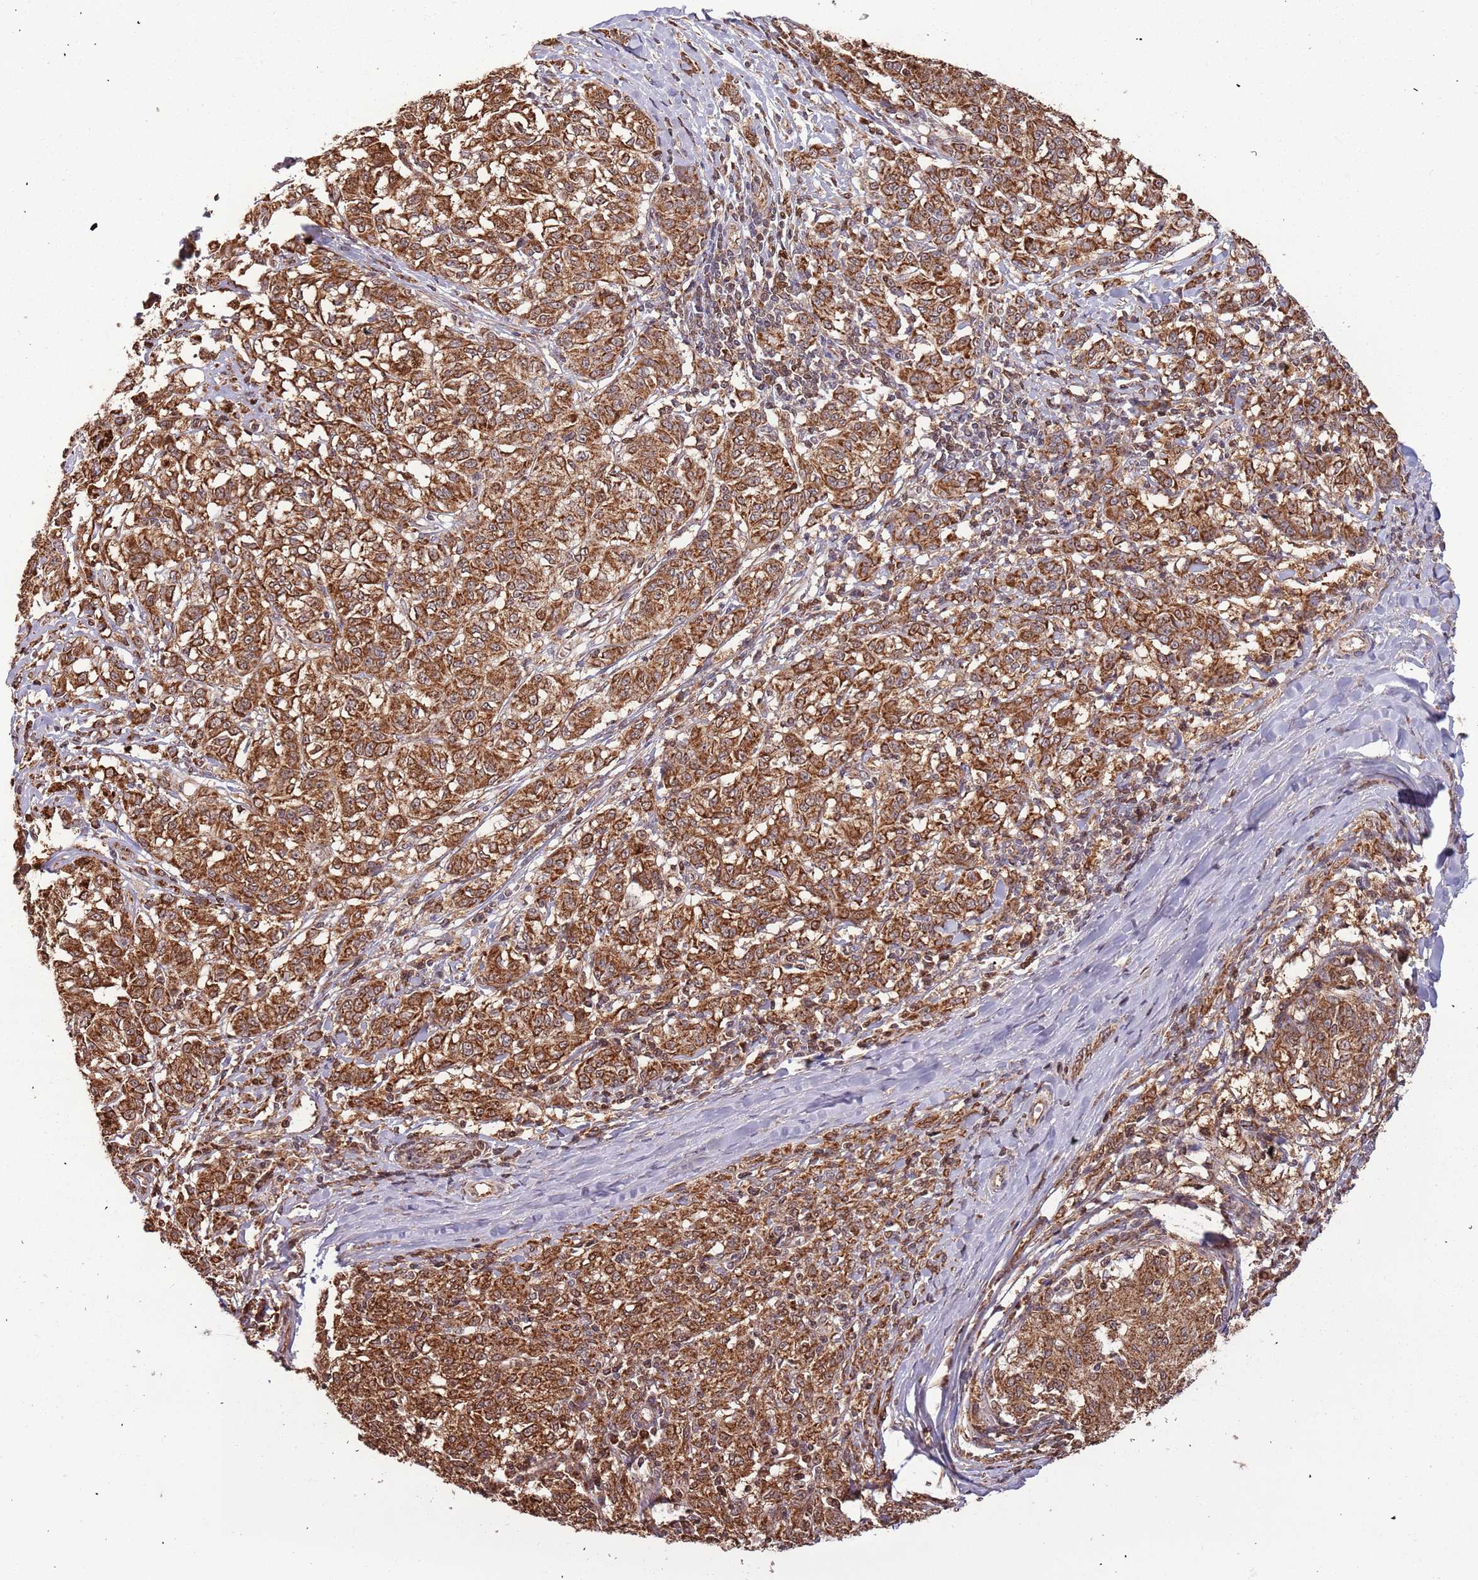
{"staining": {"intensity": "strong", "quantity": ">75%", "location": "cytoplasmic/membranous,nuclear"}, "tissue": "melanoma", "cell_type": "Tumor cells", "image_type": "cancer", "snomed": [{"axis": "morphology", "description": "Malignant melanoma, NOS"}, {"axis": "topography", "description": "Skin"}], "caption": "Protein analysis of melanoma tissue shows strong cytoplasmic/membranous and nuclear positivity in approximately >75% of tumor cells. (brown staining indicates protein expression, while blue staining denotes nuclei).", "gene": "IL17RD", "patient": {"sex": "female", "age": 72}}